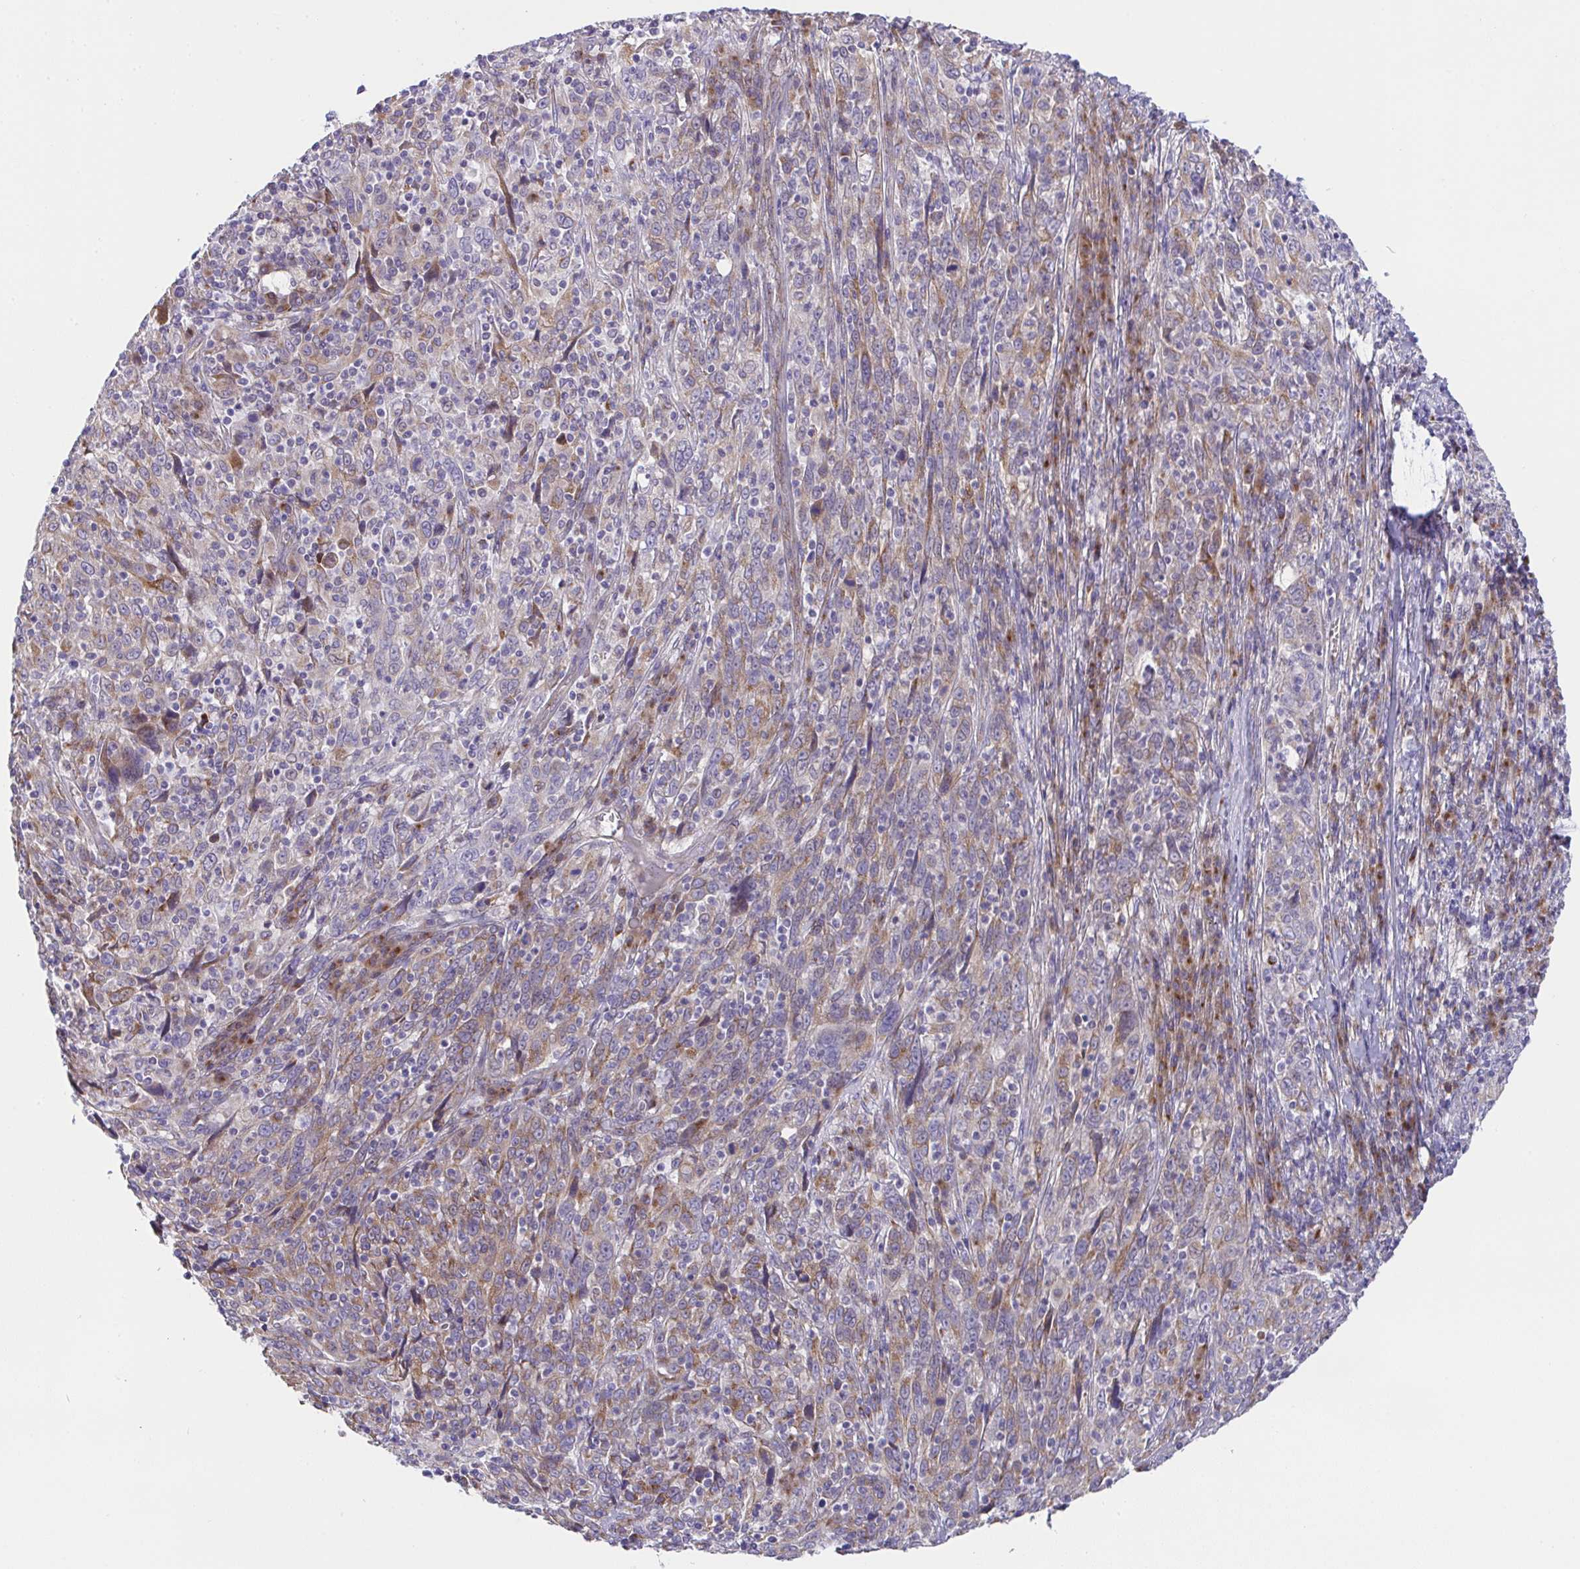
{"staining": {"intensity": "weak", "quantity": "25%-75%", "location": "cytoplasmic/membranous"}, "tissue": "cervical cancer", "cell_type": "Tumor cells", "image_type": "cancer", "snomed": [{"axis": "morphology", "description": "Squamous cell carcinoma, NOS"}, {"axis": "topography", "description": "Cervix"}], "caption": "Immunohistochemistry (IHC) of cervical cancer demonstrates low levels of weak cytoplasmic/membranous expression in about 25%-75% of tumor cells.", "gene": "MIA3", "patient": {"sex": "female", "age": 46}}